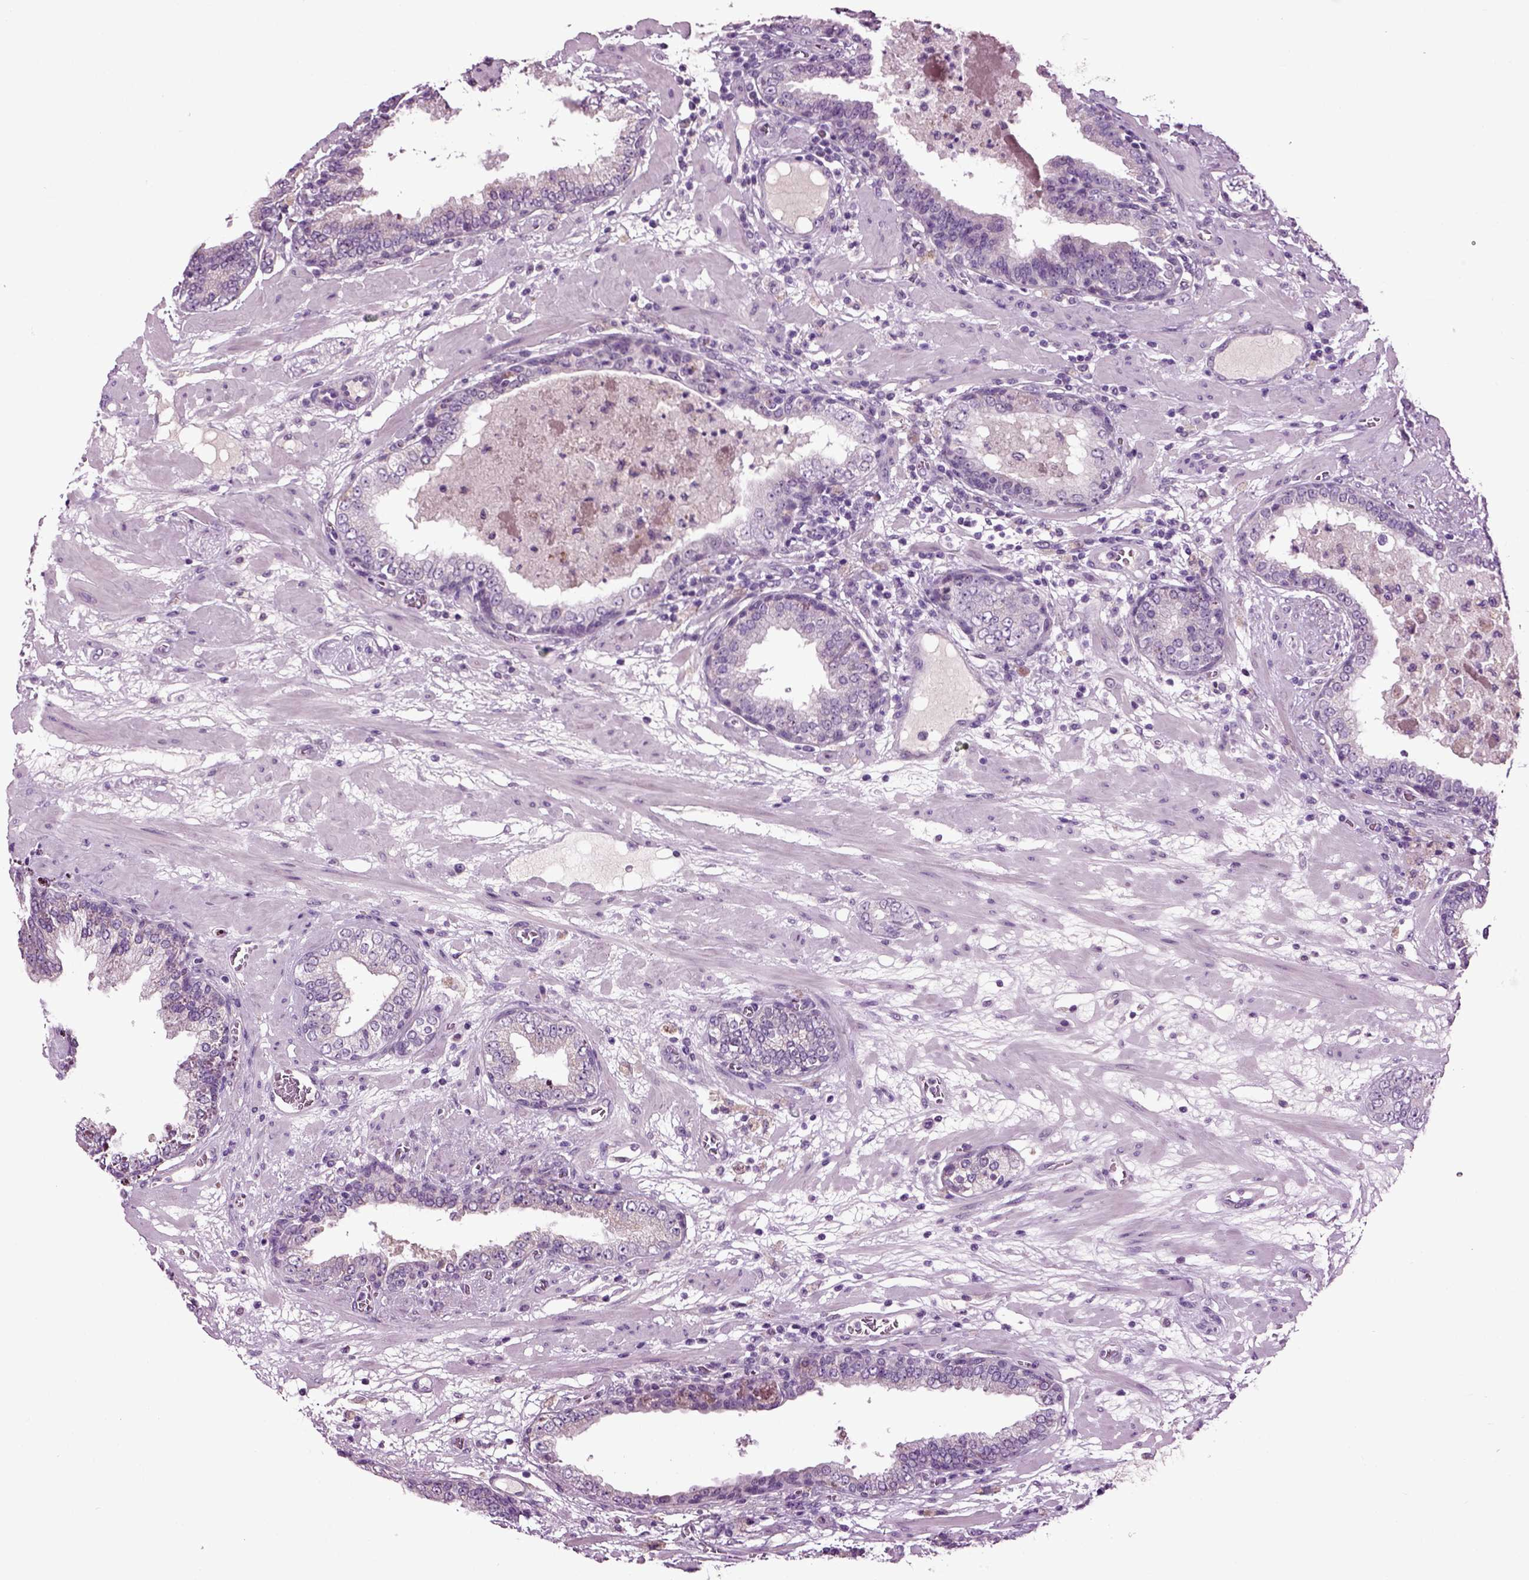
{"staining": {"intensity": "negative", "quantity": "none", "location": "none"}, "tissue": "prostate cancer", "cell_type": "Tumor cells", "image_type": "cancer", "snomed": [{"axis": "morphology", "description": "Adenocarcinoma, Low grade"}, {"axis": "topography", "description": "Prostate"}], "caption": "This is an IHC histopathology image of prostate cancer (low-grade adenocarcinoma). There is no staining in tumor cells.", "gene": "SPATA17", "patient": {"sex": "male", "age": 60}}